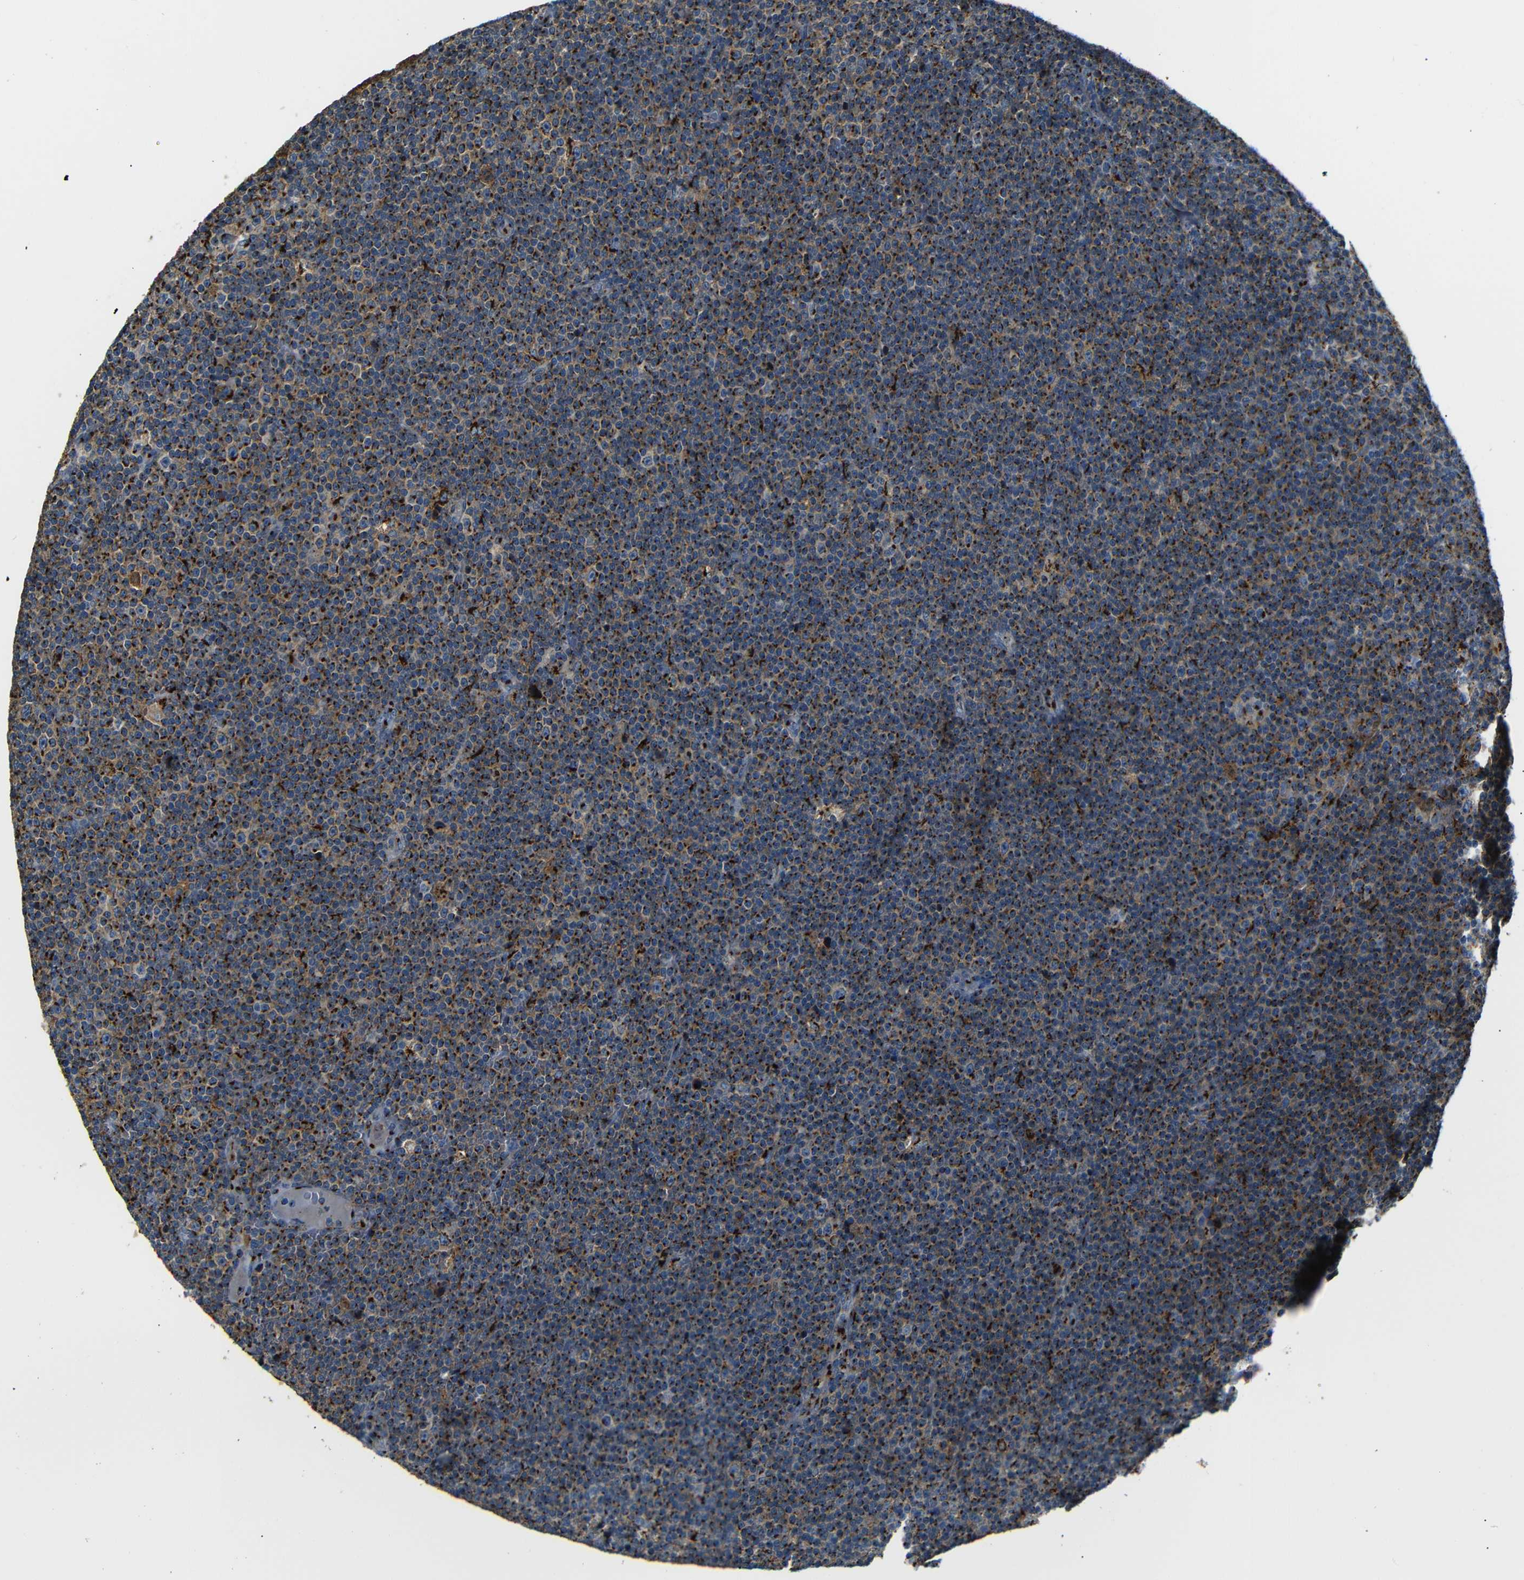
{"staining": {"intensity": "strong", "quantity": ">75%", "location": "cytoplasmic/membranous"}, "tissue": "lymphoma", "cell_type": "Tumor cells", "image_type": "cancer", "snomed": [{"axis": "morphology", "description": "Malignant lymphoma, non-Hodgkin's type, Low grade"}, {"axis": "topography", "description": "Lymph node"}], "caption": "Malignant lymphoma, non-Hodgkin's type (low-grade) stained with a brown dye exhibits strong cytoplasmic/membranous positive positivity in approximately >75% of tumor cells.", "gene": "TGOLN2", "patient": {"sex": "female", "age": 67}}